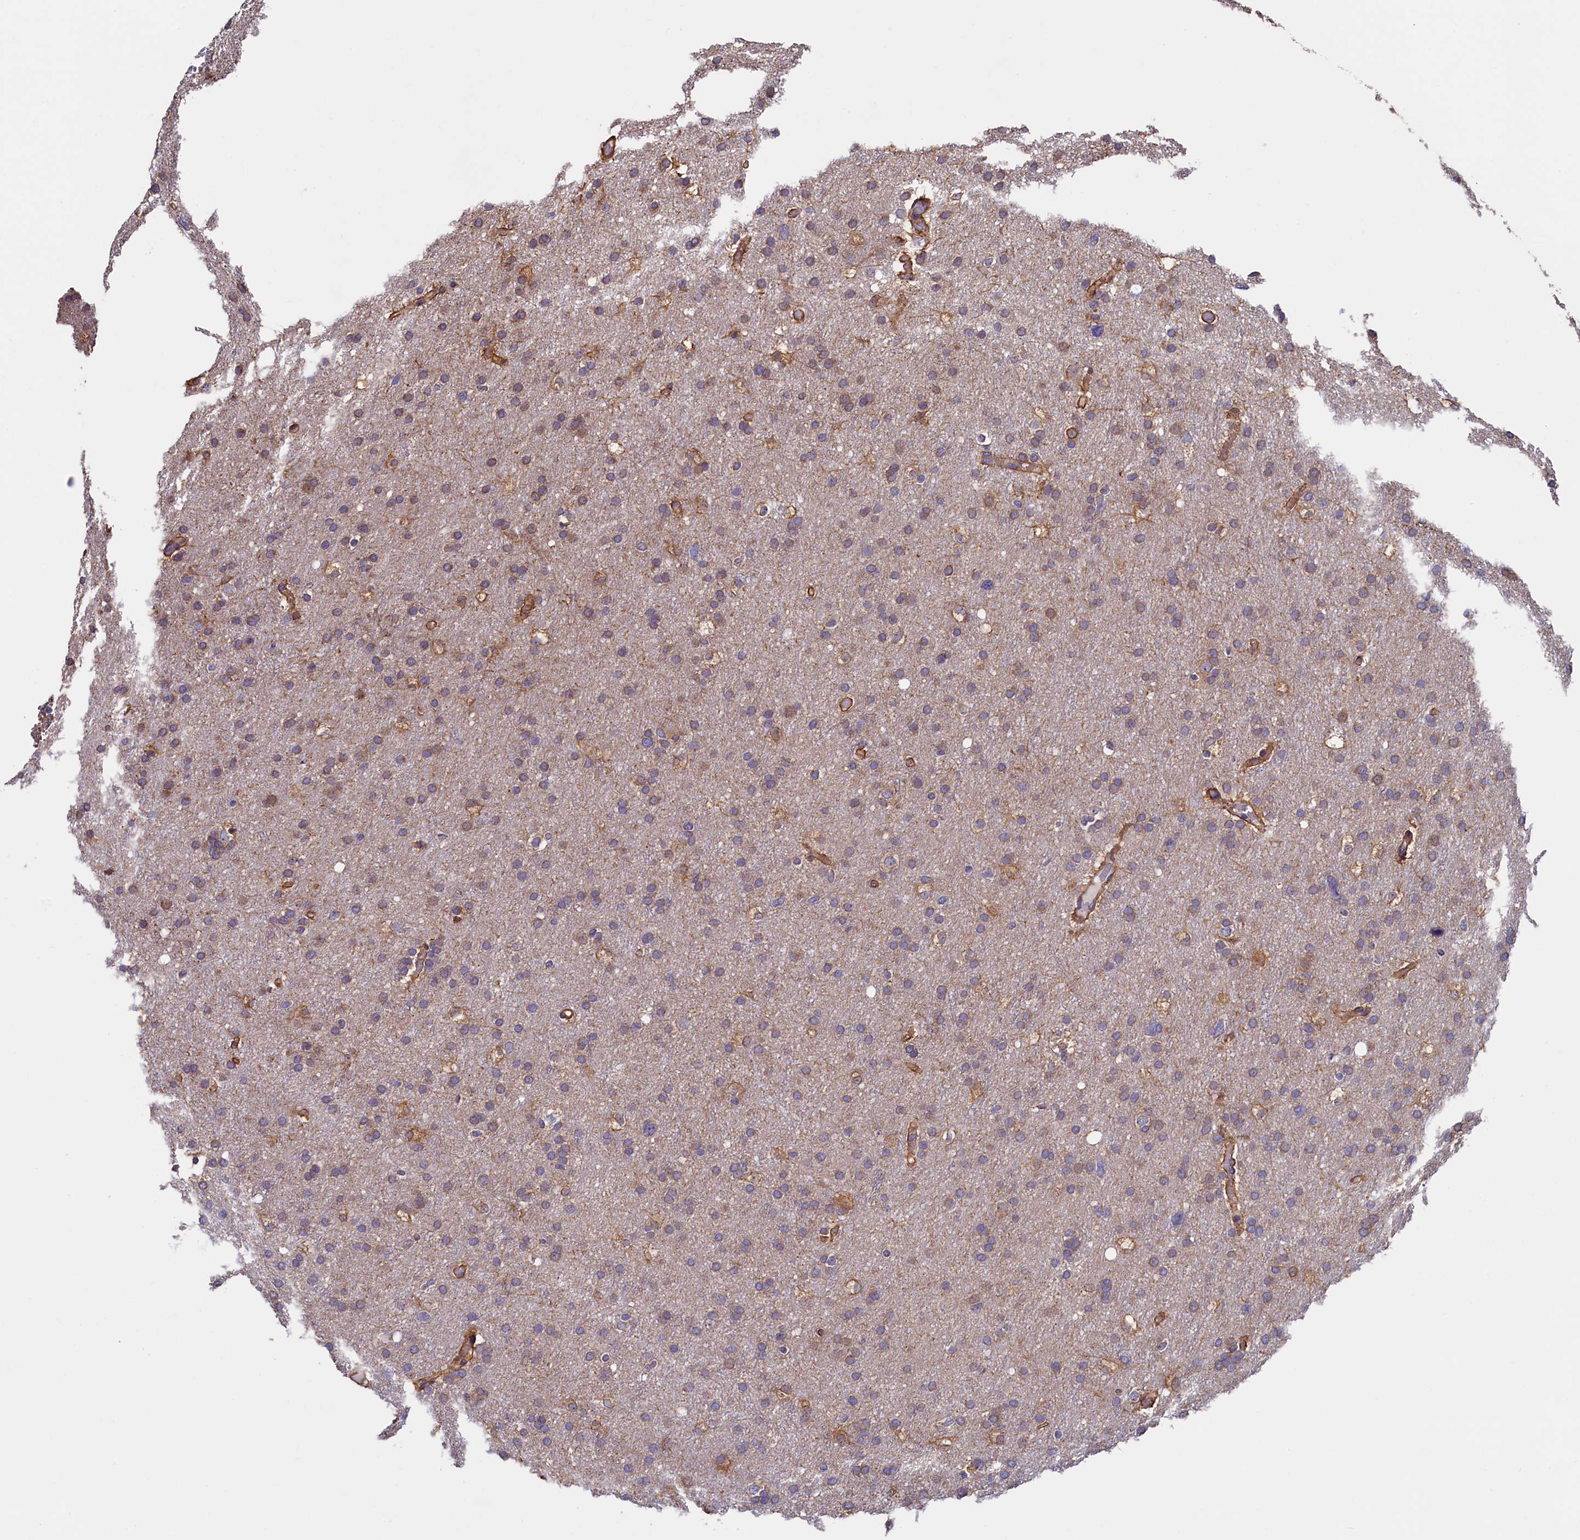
{"staining": {"intensity": "weak", "quantity": "<25%", "location": "cytoplasmic/membranous"}, "tissue": "glioma", "cell_type": "Tumor cells", "image_type": "cancer", "snomed": [{"axis": "morphology", "description": "Glioma, malignant, High grade"}, {"axis": "topography", "description": "Cerebral cortex"}], "caption": "The photomicrograph reveals no significant expression in tumor cells of malignant glioma (high-grade).", "gene": "ATXN2L", "patient": {"sex": "female", "age": 36}}